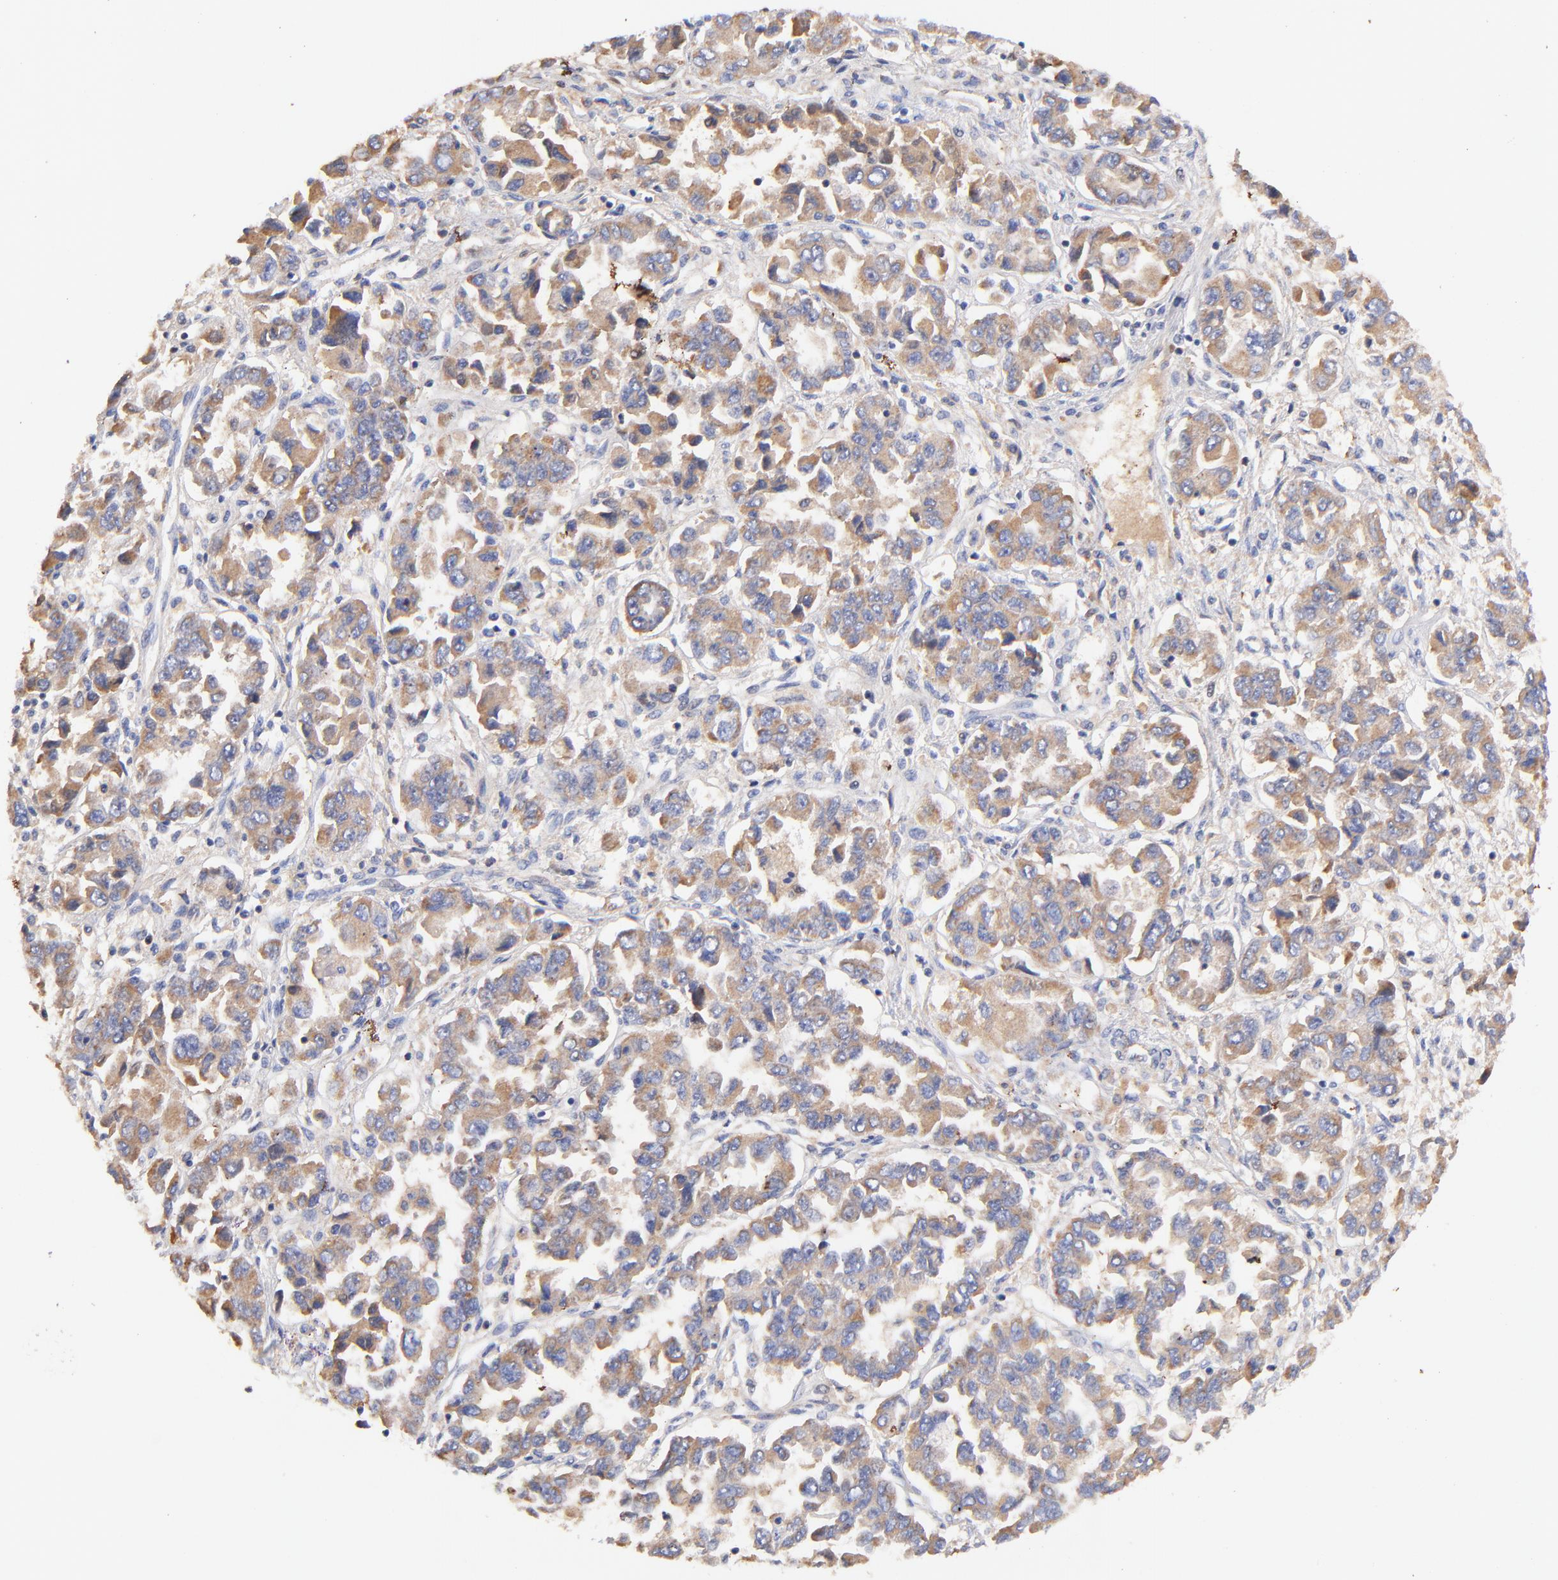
{"staining": {"intensity": "moderate", "quantity": ">75%", "location": "cytoplasmic/membranous"}, "tissue": "ovarian cancer", "cell_type": "Tumor cells", "image_type": "cancer", "snomed": [{"axis": "morphology", "description": "Cystadenocarcinoma, serous, NOS"}, {"axis": "topography", "description": "Ovary"}], "caption": "Protein staining displays moderate cytoplasmic/membranous staining in about >75% of tumor cells in ovarian cancer (serous cystadenocarcinoma).", "gene": "IGLV7-43", "patient": {"sex": "female", "age": 84}}